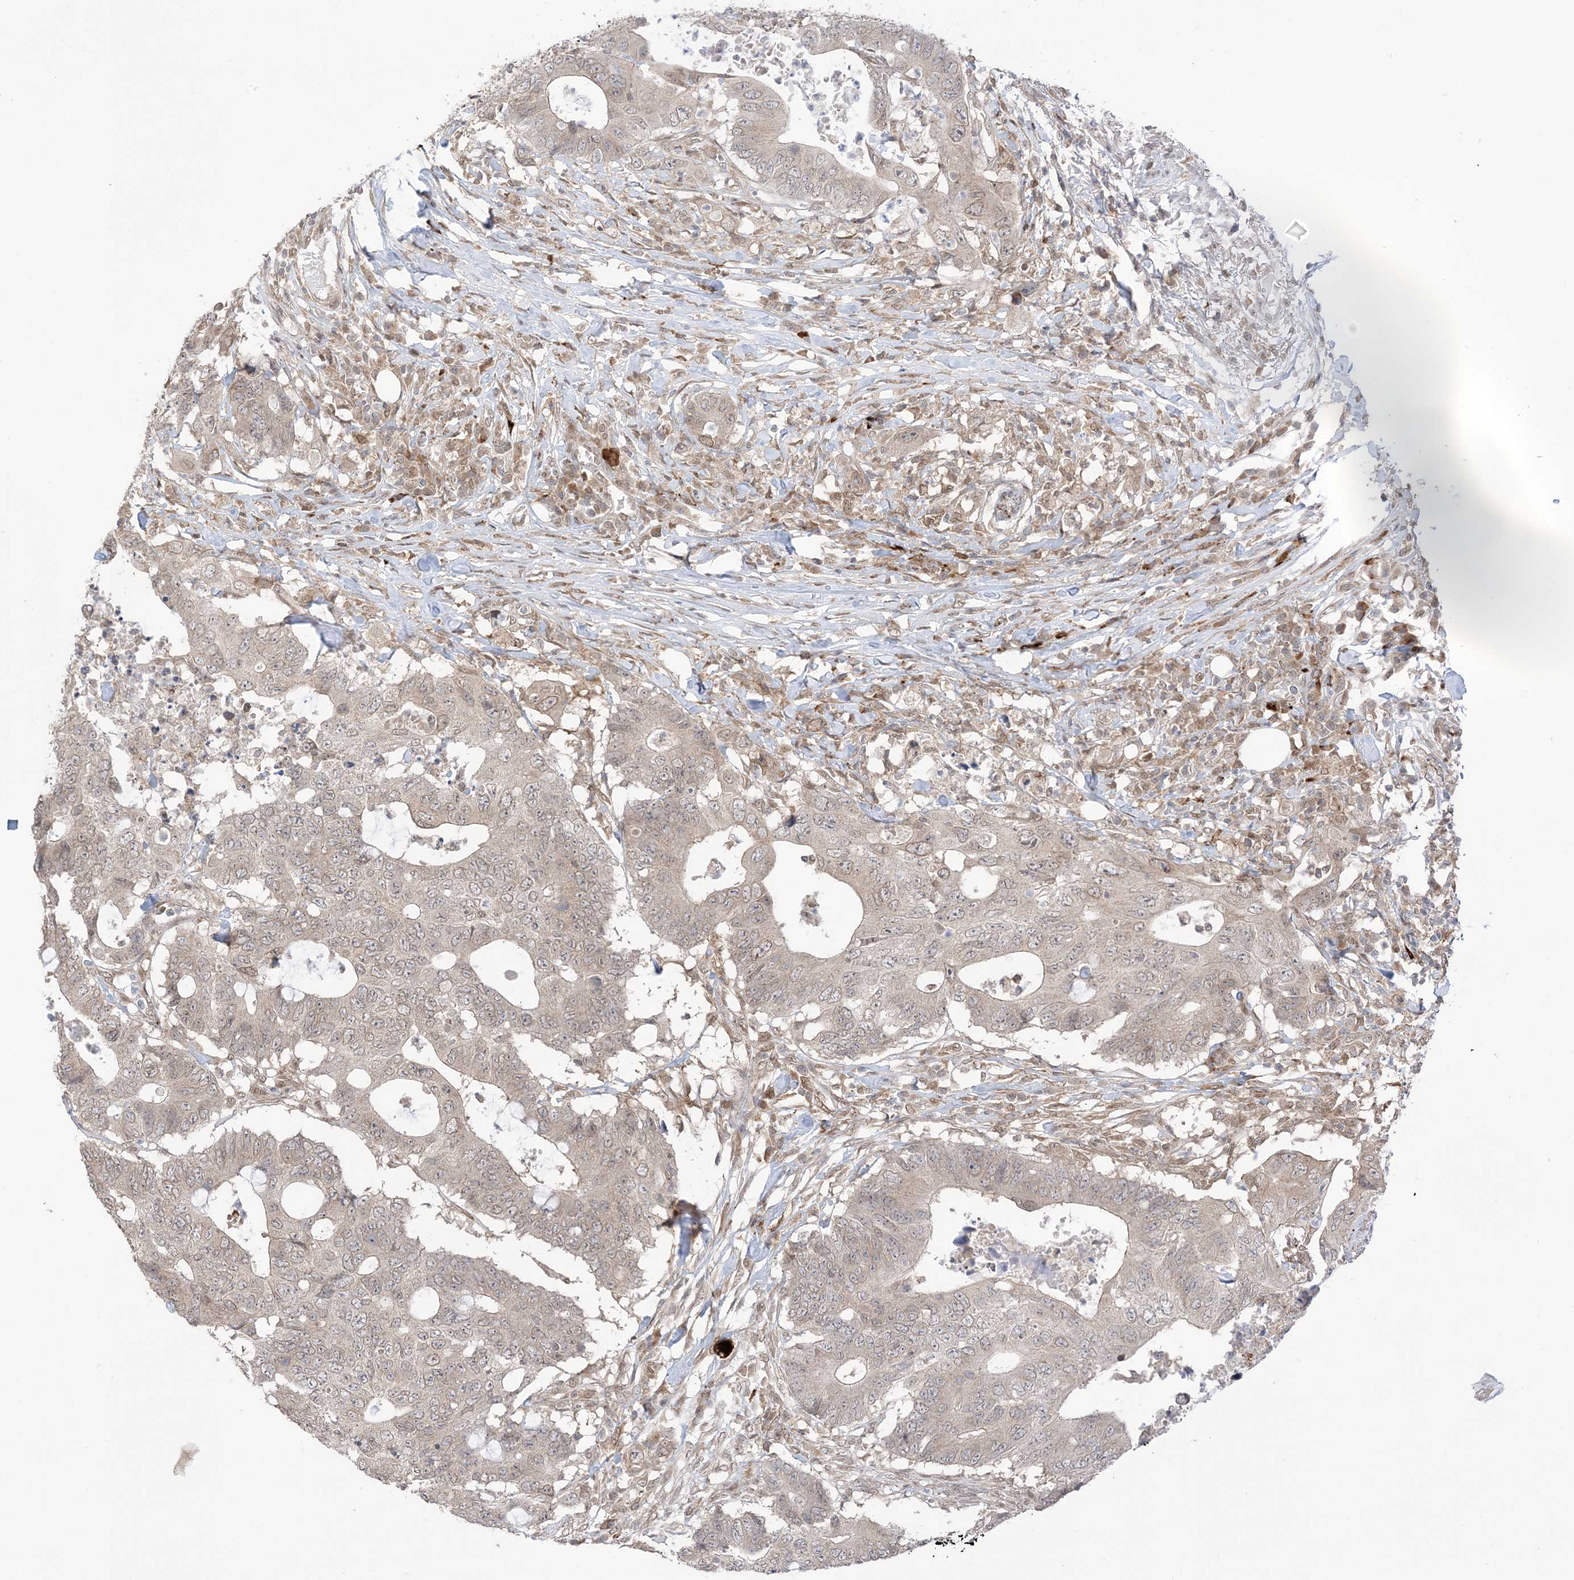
{"staining": {"intensity": "weak", "quantity": ">75%", "location": "cytoplasmic/membranous,nuclear"}, "tissue": "colorectal cancer", "cell_type": "Tumor cells", "image_type": "cancer", "snomed": [{"axis": "morphology", "description": "Adenocarcinoma, NOS"}, {"axis": "topography", "description": "Colon"}], "caption": "Immunohistochemistry histopathology image of human adenocarcinoma (colorectal) stained for a protein (brown), which exhibits low levels of weak cytoplasmic/membranous and nuclear positivity in approximately >75% of tumor cells.", "gene": "UBE2E2", "patient": {"sex": "male", "age": 71}}